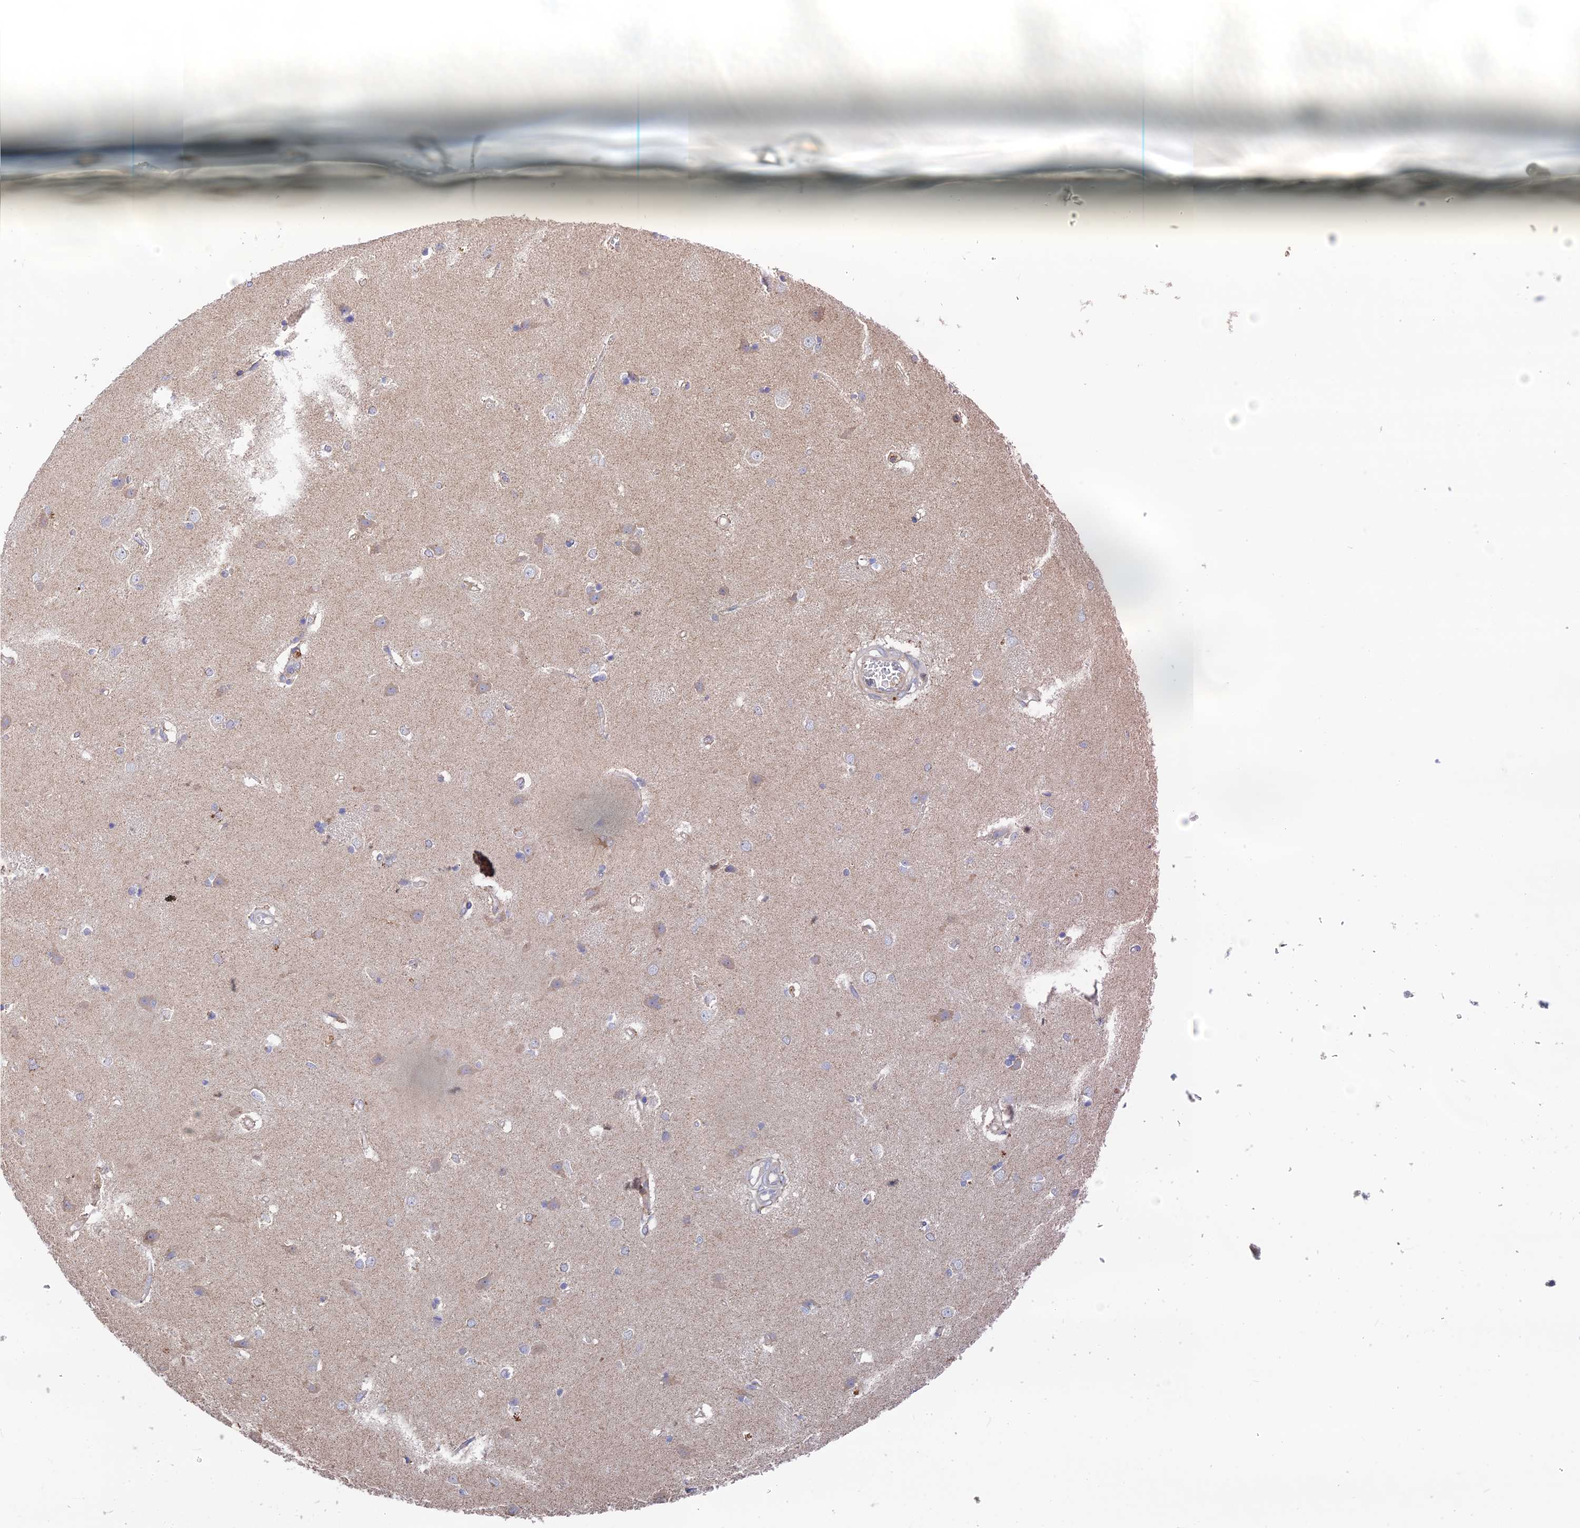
{"staining": {"intensity": "negative", "quantity": "none", "location": "none"}, "tissue": "caudate", "cell_type": "Glial cells", "image_type": "normal", "snomed": [{"axis": "morphology", "description": "Normal tissue, NOS"}, {"axis": "topography", "description": "Lateral ventricle wall"}], "caption": "DAB (3,3'-diaminobenzidine) immunohistochemical staining of unremarkable caudate reveals no significant positivity in glial cells. Nuclei are stained in blue.", "gene": "RPIA", "patient": {"sex": "male", "age": 37}}